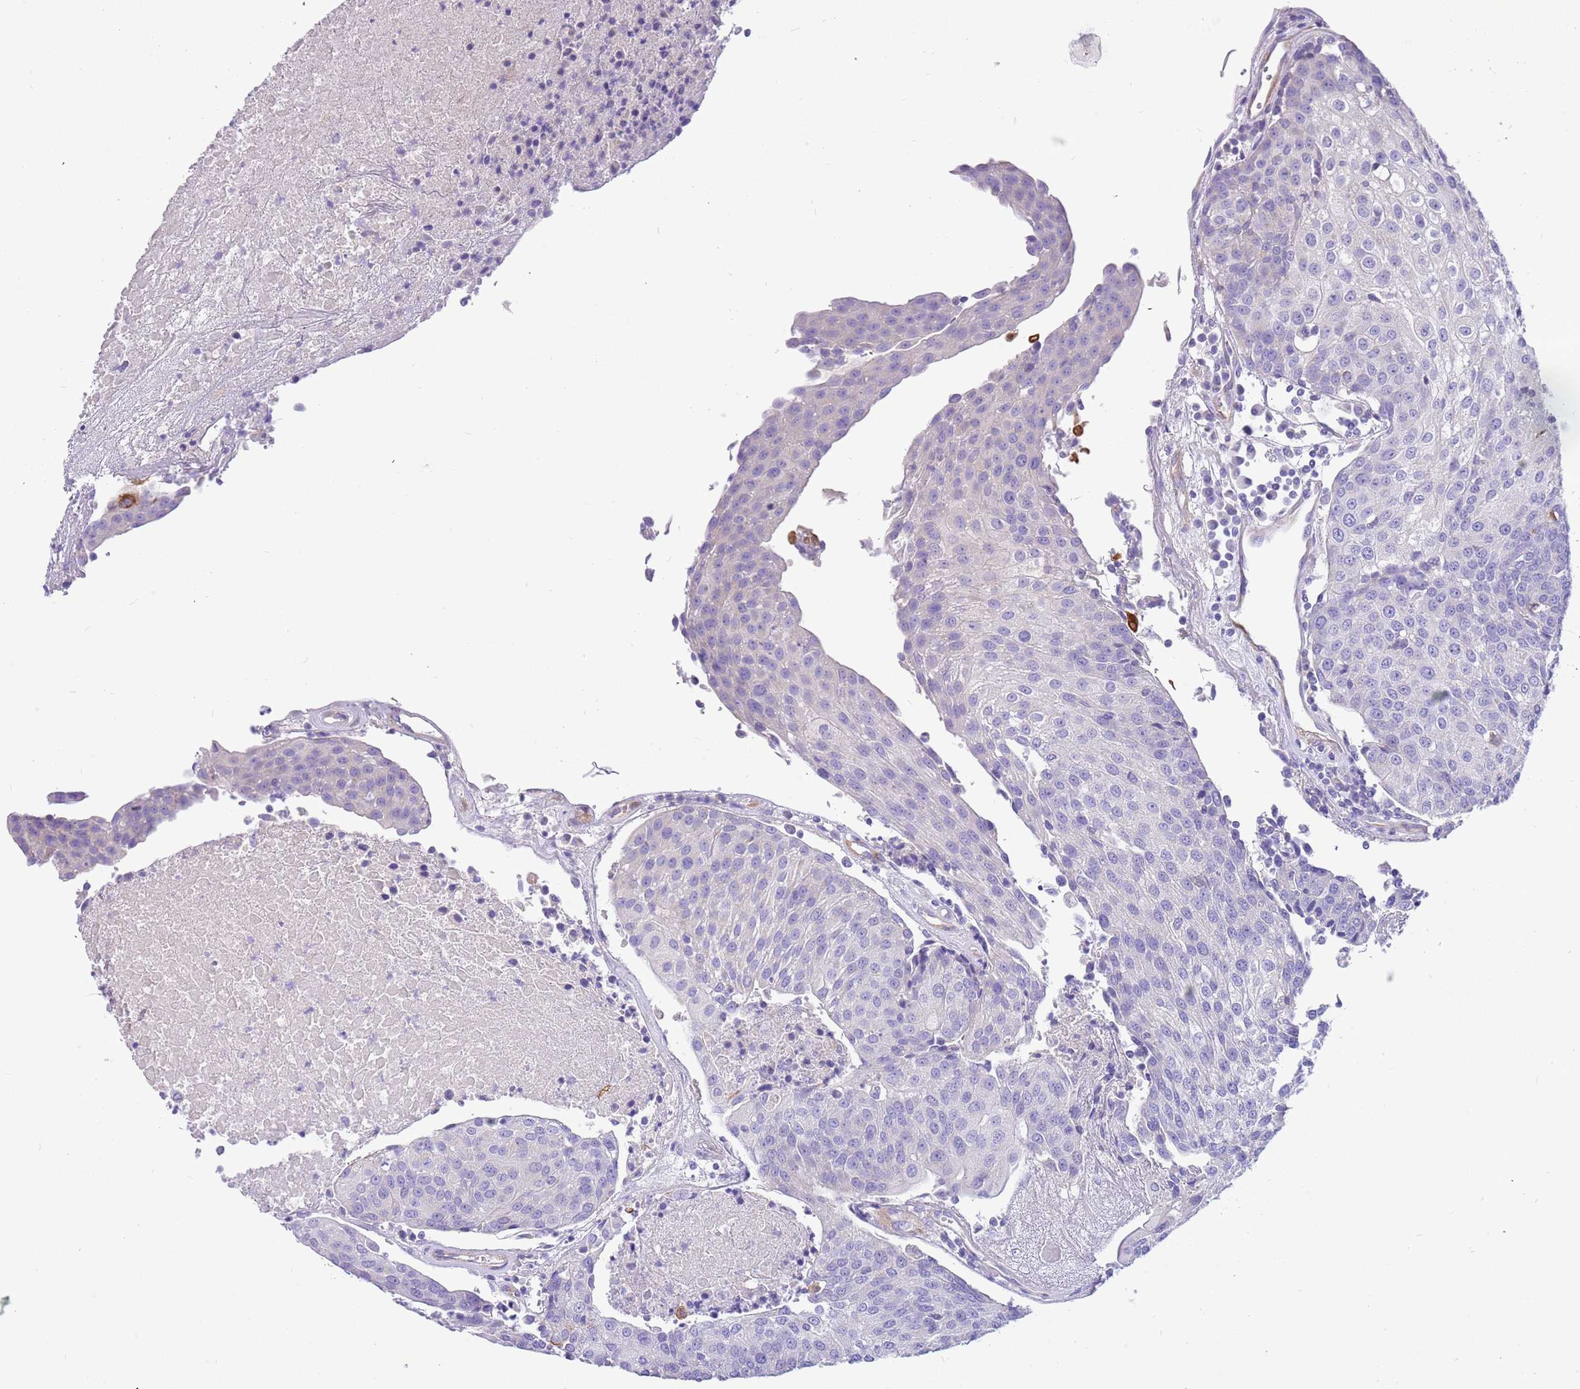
{"staining": {"intensity": "negative", "quantity": "none", "location": "none"}, "tissue": "urothelial cancer", "cell_type": "Tumor cells", "image_type": "cancer", "snomed": [{"axis": "morphology", "description": "Urothelial carcinoma, High grade"}, {"axis": "topography", "description": "Urinary bladder"}], "caption": "IHC of urothelial cancer exhibits no staining in tumor cells. The staining was performed using DAB (3,3'-diaminobenzidine) to visualize the protein expression in brown, while the nuclei were stained in blue with hematoxylin (Magnification: 20x).", "gene": "SERINC3", "patient": {"sex": "female", "age": 85}}